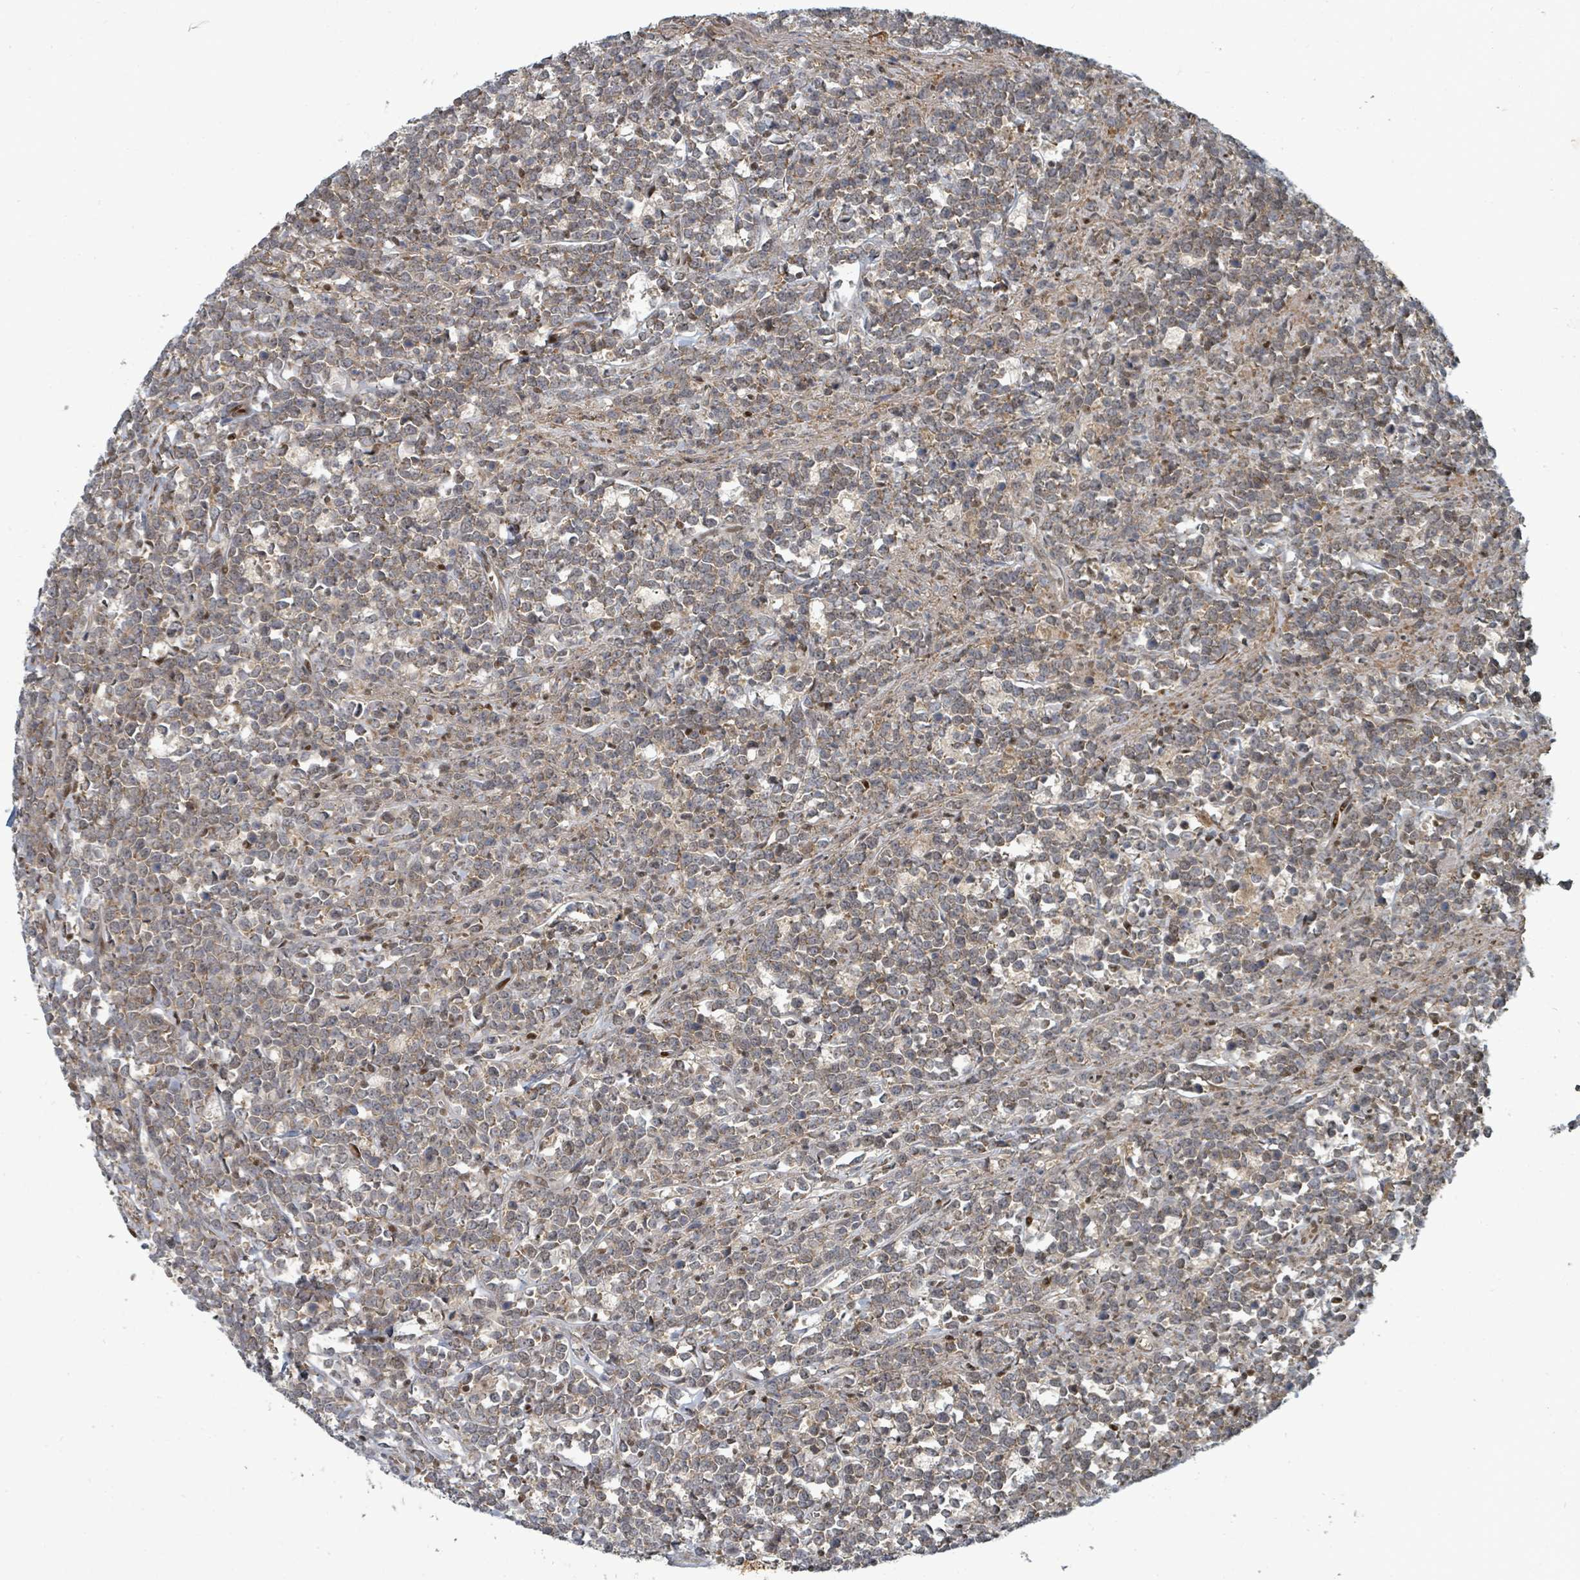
{"staining": {"intensity": "weak", "quantity": ">75%", "location": "cytoplasmic/membranous"}, "tissue": "lymphoma", "cell_type": "Tumor cells", "image_type": "cancer", "snomed": [{"axis": "morphology", "description": "Malignant lymphoma, non-Hodgkin's type, High grade"}, {"axis": "topography", "description": "Small intestine"}, {"axis": "topography", "description": "Colon"}], "caption": "Weak cytoplasmic/membranous staining is seen in about >75% of tumor cells in lymphoma.", "gene": "TRDMT1", "patient": {"sex": "male", "age": 8}}